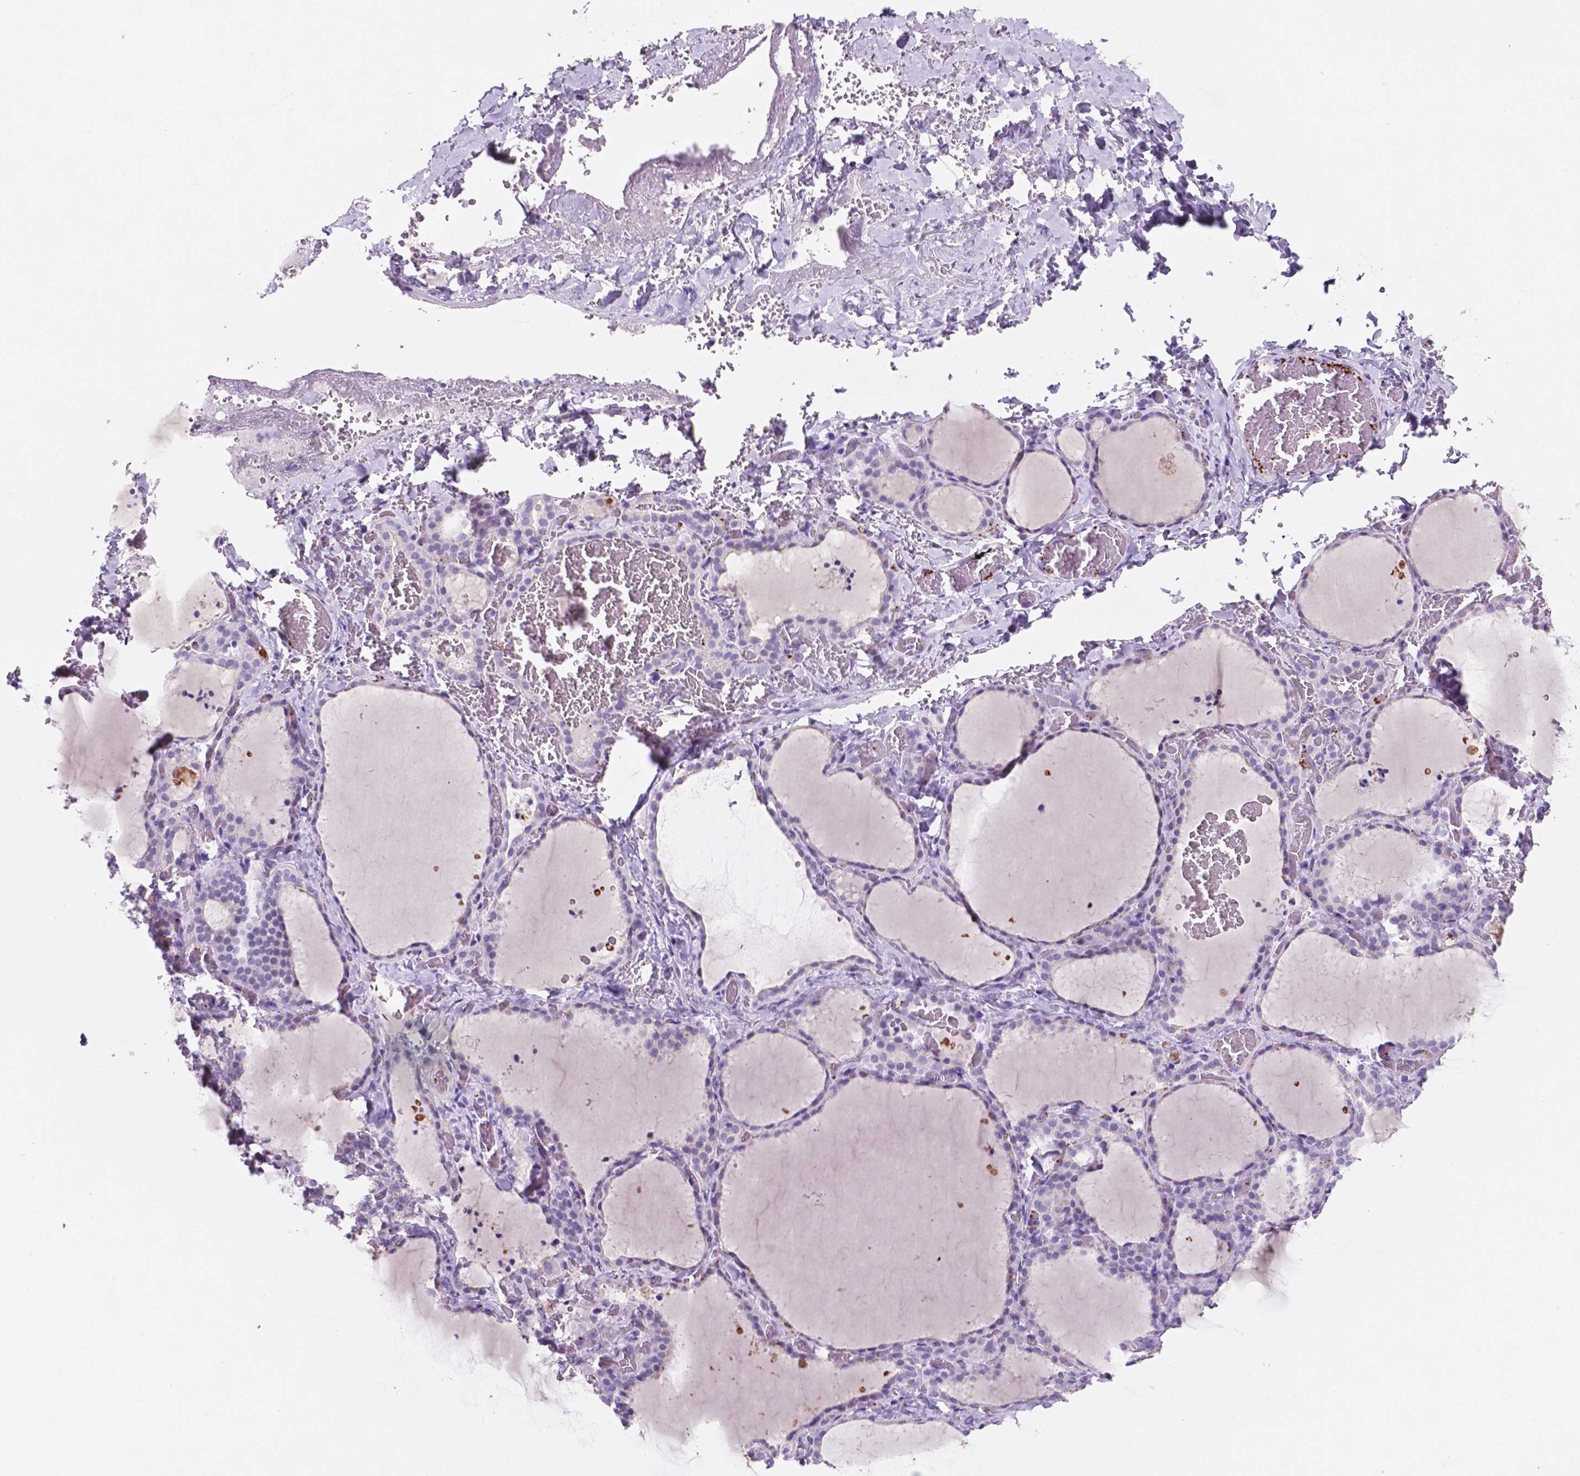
{"staining": {"intensity": "negative", "quantity": "none", "location": "none"}, "tissue": "thyroid gland", "cell_type": "Glandular cells", "image_type": "normal", "snomed": [{"axis": "morphology", "description": "Normal tissue, NOS"}, {"axis": "topography", "description": "Thyroid gland"}], "caption": "Immunohistochemistry photomicrograph of benign thyroid gland: human thyroid gland stained with DAB reveals no significant protein expression in glandular cells. (DAB immunohistochemistry visualized using brightfield microscopy, high magnification).", "gene": "EBLN2", "patient": {"sex": "female", "age": 22}}